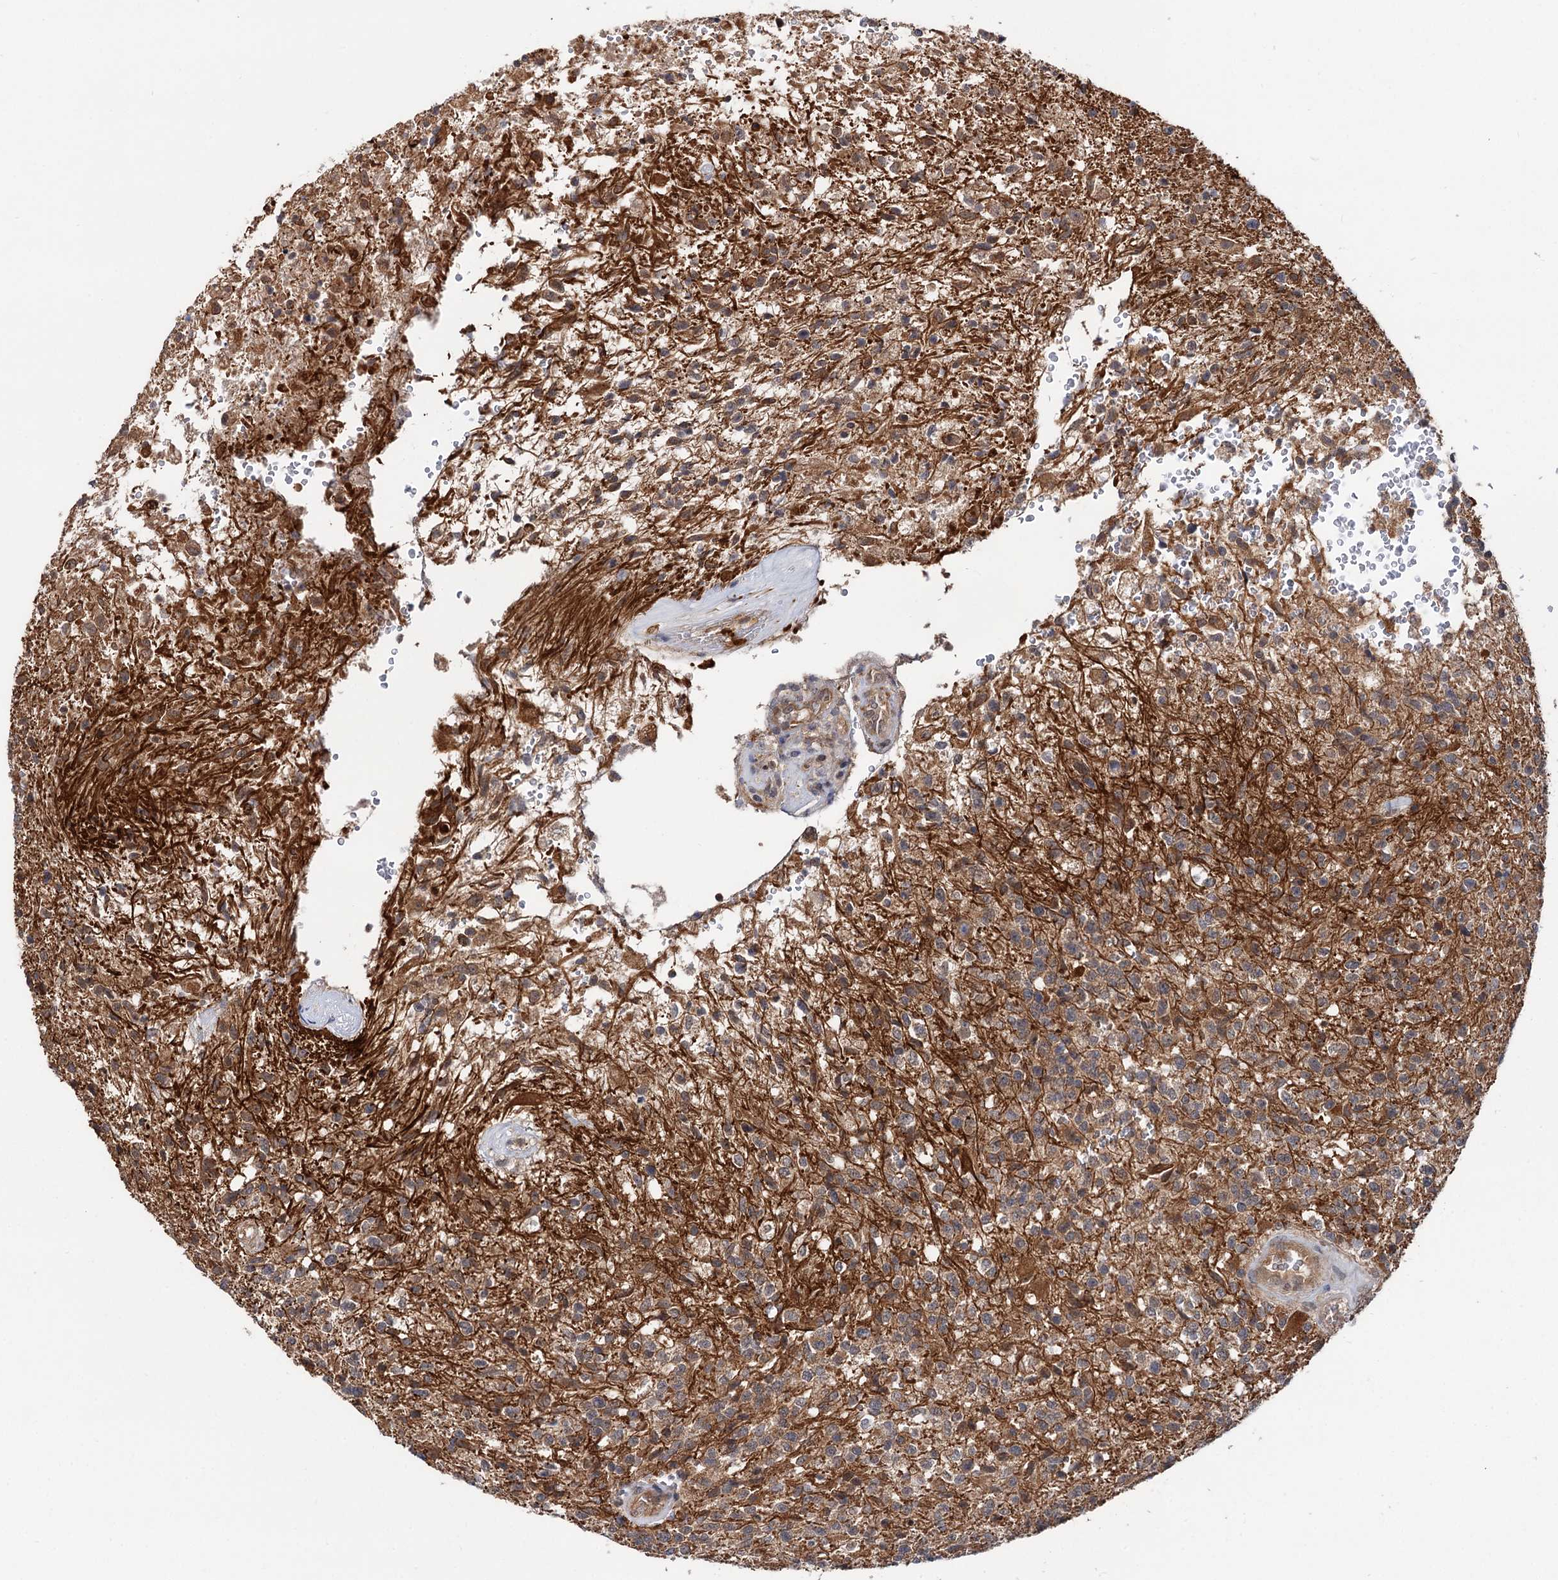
{"staining": {"intensity": "weak", "quantity": "25%-75%", "location": "cytoplasmic/membranous"}, "tissue": "glioma", "cell_type": "Tumor cells", "image_type": "cancer", "snomed": [{"axis": "morphology", "description": "Glioma, malignant, High grade"}, {"axis": "topography", "description": "Brain"}], "caption": "Weak cytoplasmic/membranous staining is appreciated in approximately 25%-75% of tumor cells in glioma.", "gene": "TEX9", "patient": {"sex": "male", "age": 56}}